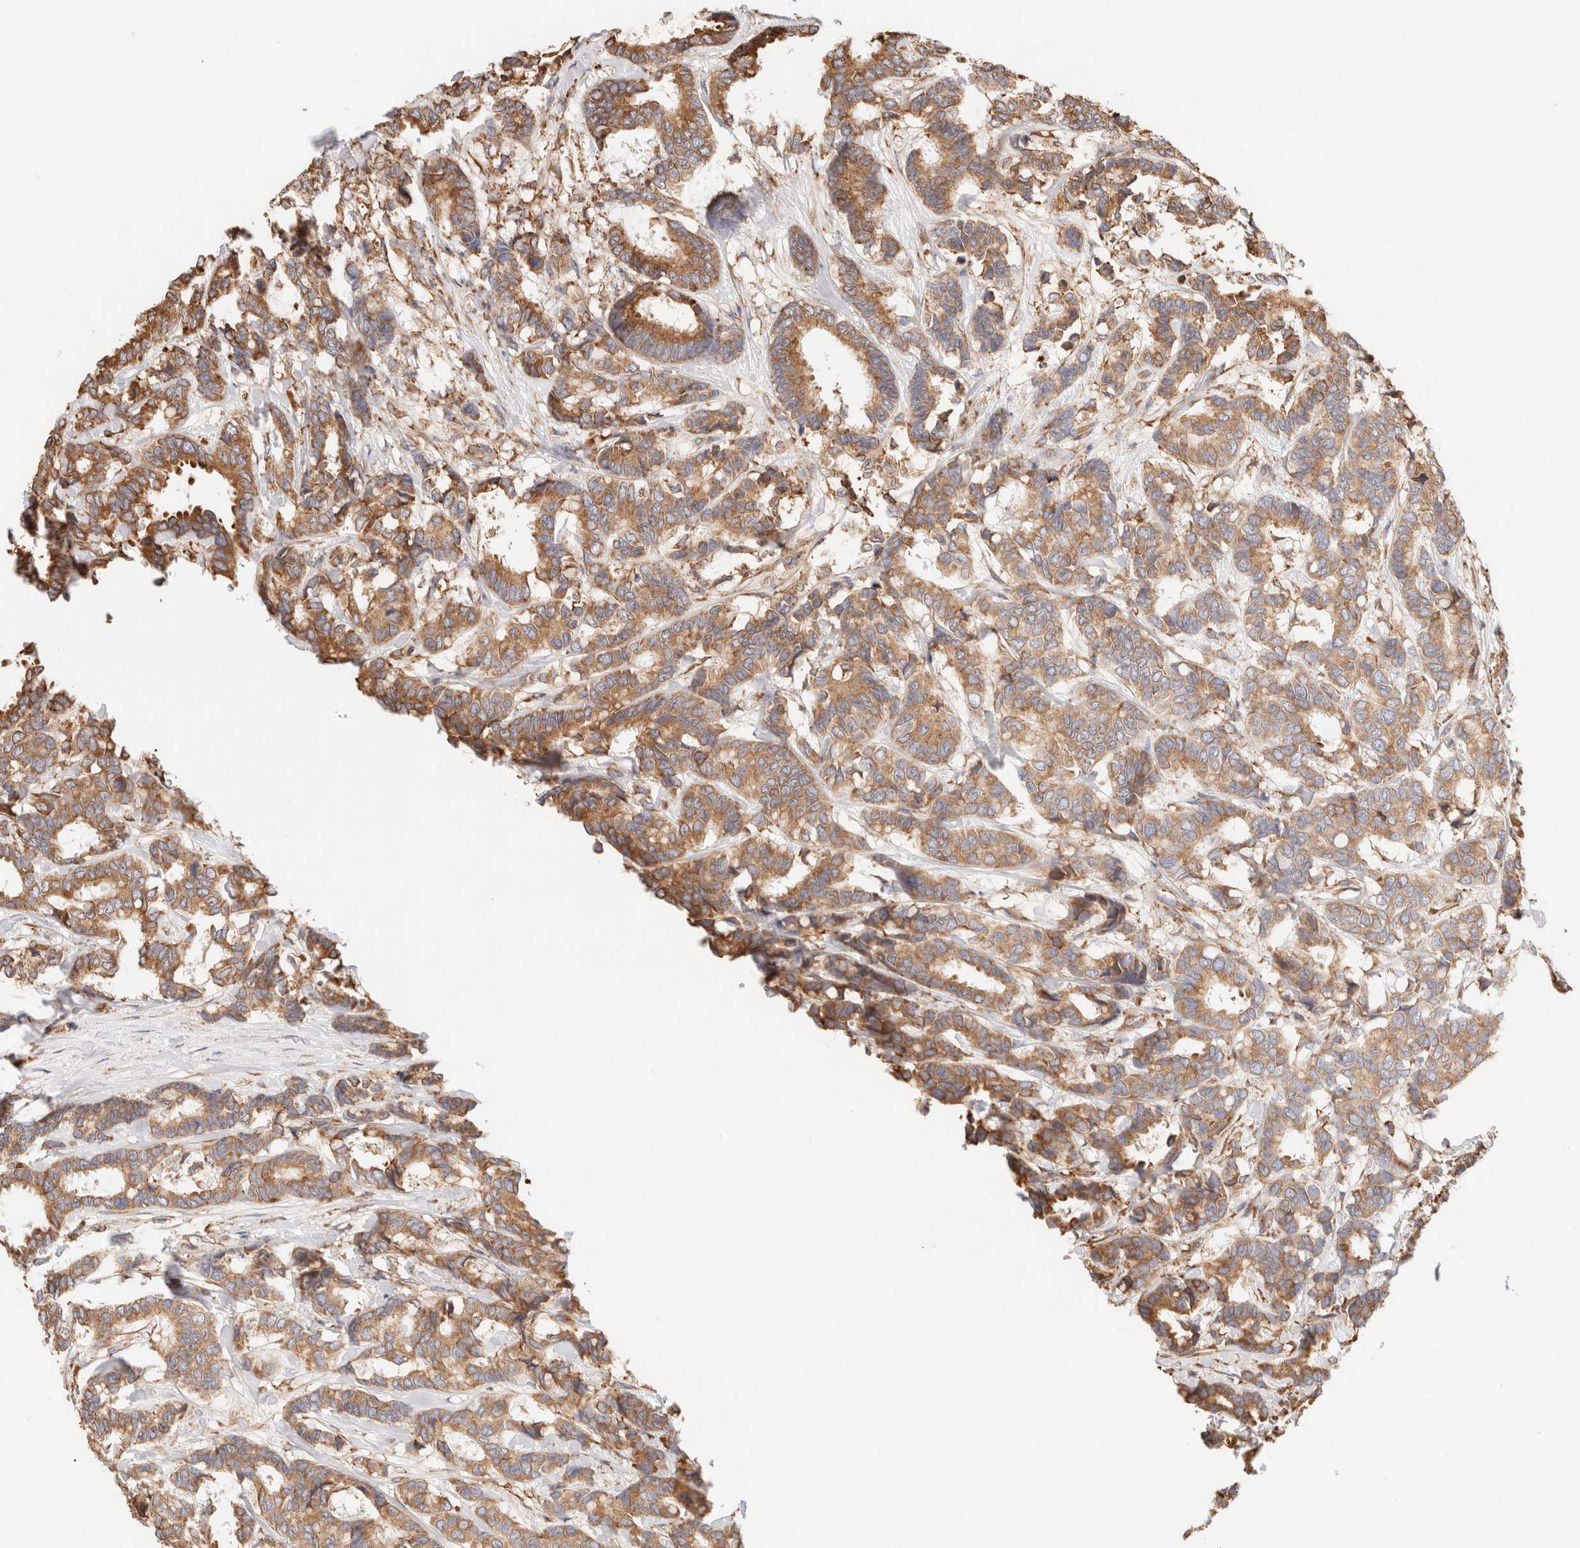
{"staining": {"intensity": "moderate", "quantity": ">75%", "location": "cytoplasmic/membranous"}, "tissue": "breast cancer", "cell_type": "Tumor cells", "image_type": "cancer", "snomed": [{"axis": "morphology", "description": "Duct carcinoma"}, {"axis": "topography", "description": "Breast"}], "caption": "Protein expression analysis of breast cancer demonstrates moderate cytoplasmic/membranous expression in about >75% of tumor cells.", "gene": "FER", "patient": {"sex": "female", "age": 87}}